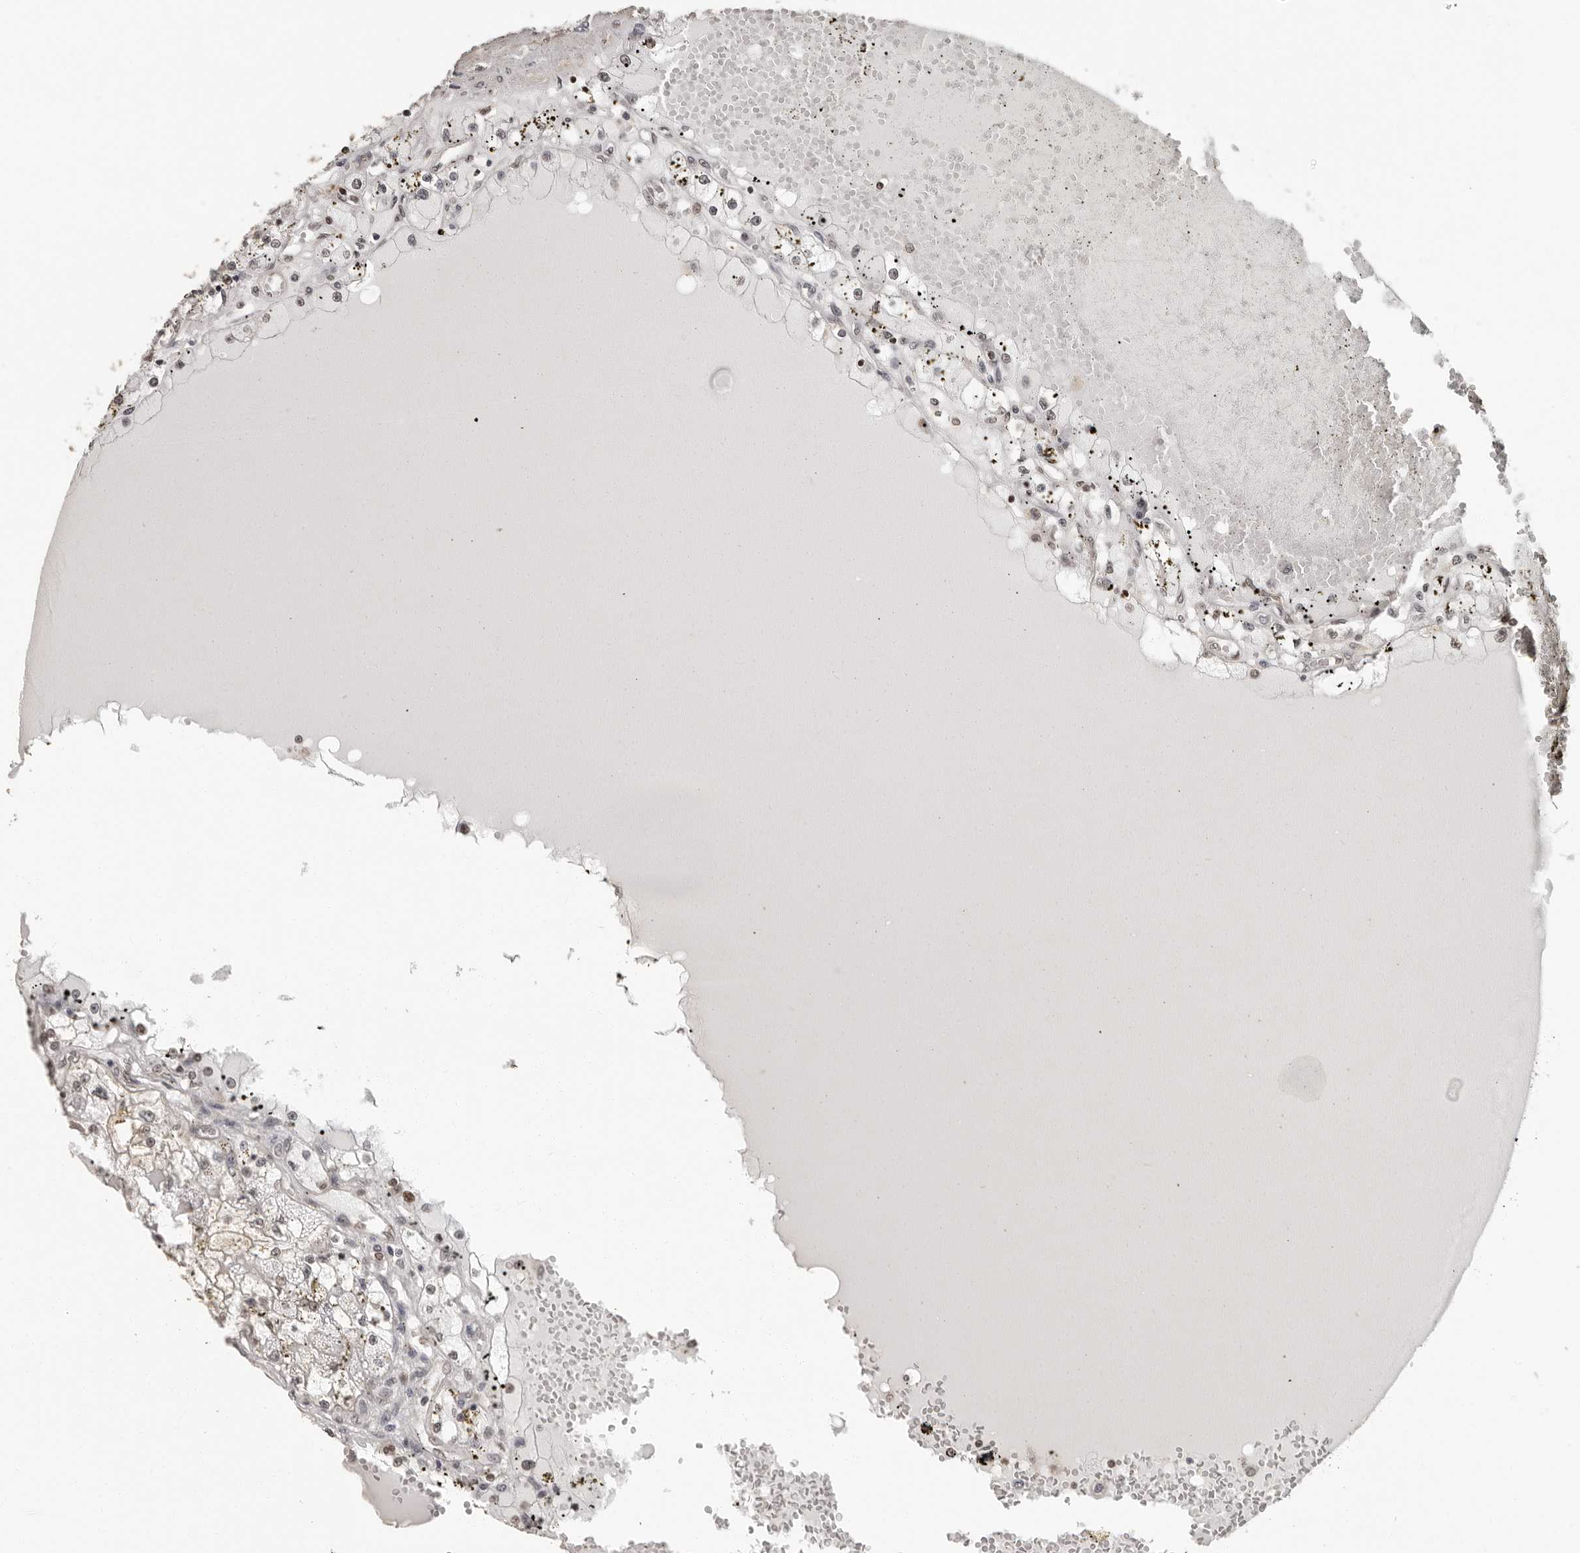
{"staining": {"intensity": "weak", "quantity": "<25%", "location": "nuclear"}, "tissue": "renal cancer", "cell_type": "Tumor cells", "image_type": "cancer", "snomed": [{"axis": "morphology", "description": "Adenocarcinoma, NOS"}, {"axis": "topography", "description": "Kidney"}], "caption": "Tumor cells show no significant staining in adenocarcinoma (renal).", "gene": "ORC1", "patient": {"sex": "male", "age": 56}}